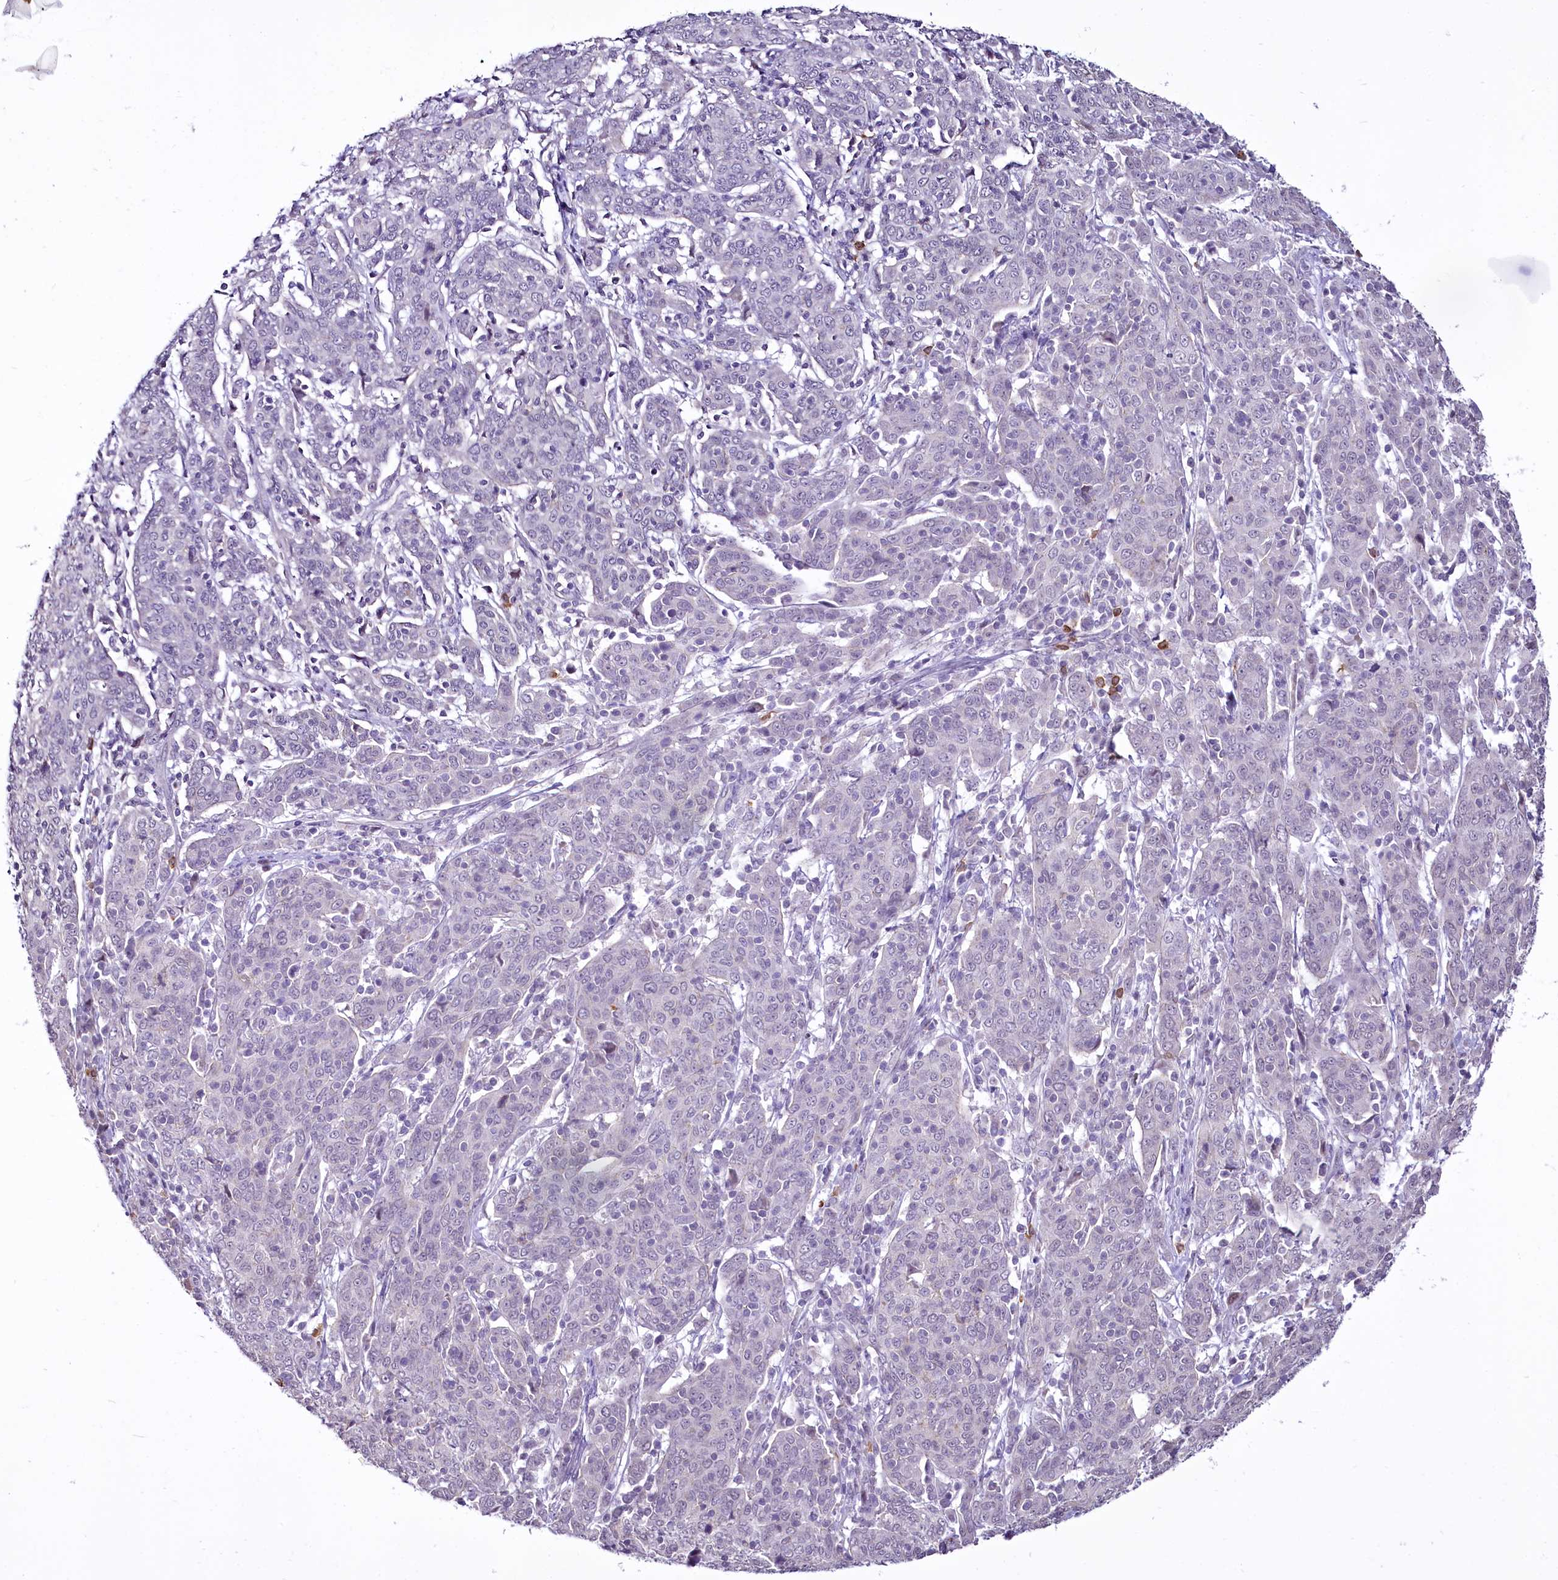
{"staining": {"intensity": "negative", "quantity": "none", "location": "none"}, "tissue": "cervical cancer", "cell_type": "Tumor cells", "image_type": "cancer", "snomed": [{"axis": "morphology", "description": "Squamous cell carcinoma, NOS"}, {"axis": "topography", "description": "Cervix"}], "caption": "Immunohistochemical staining of squamous cell carcinoma (cervical) shows no significant staining in tumor cells. Nuclei are stained in blue.", "gene": "BANK1", "patient": {"sex": "female", "age": 67}}